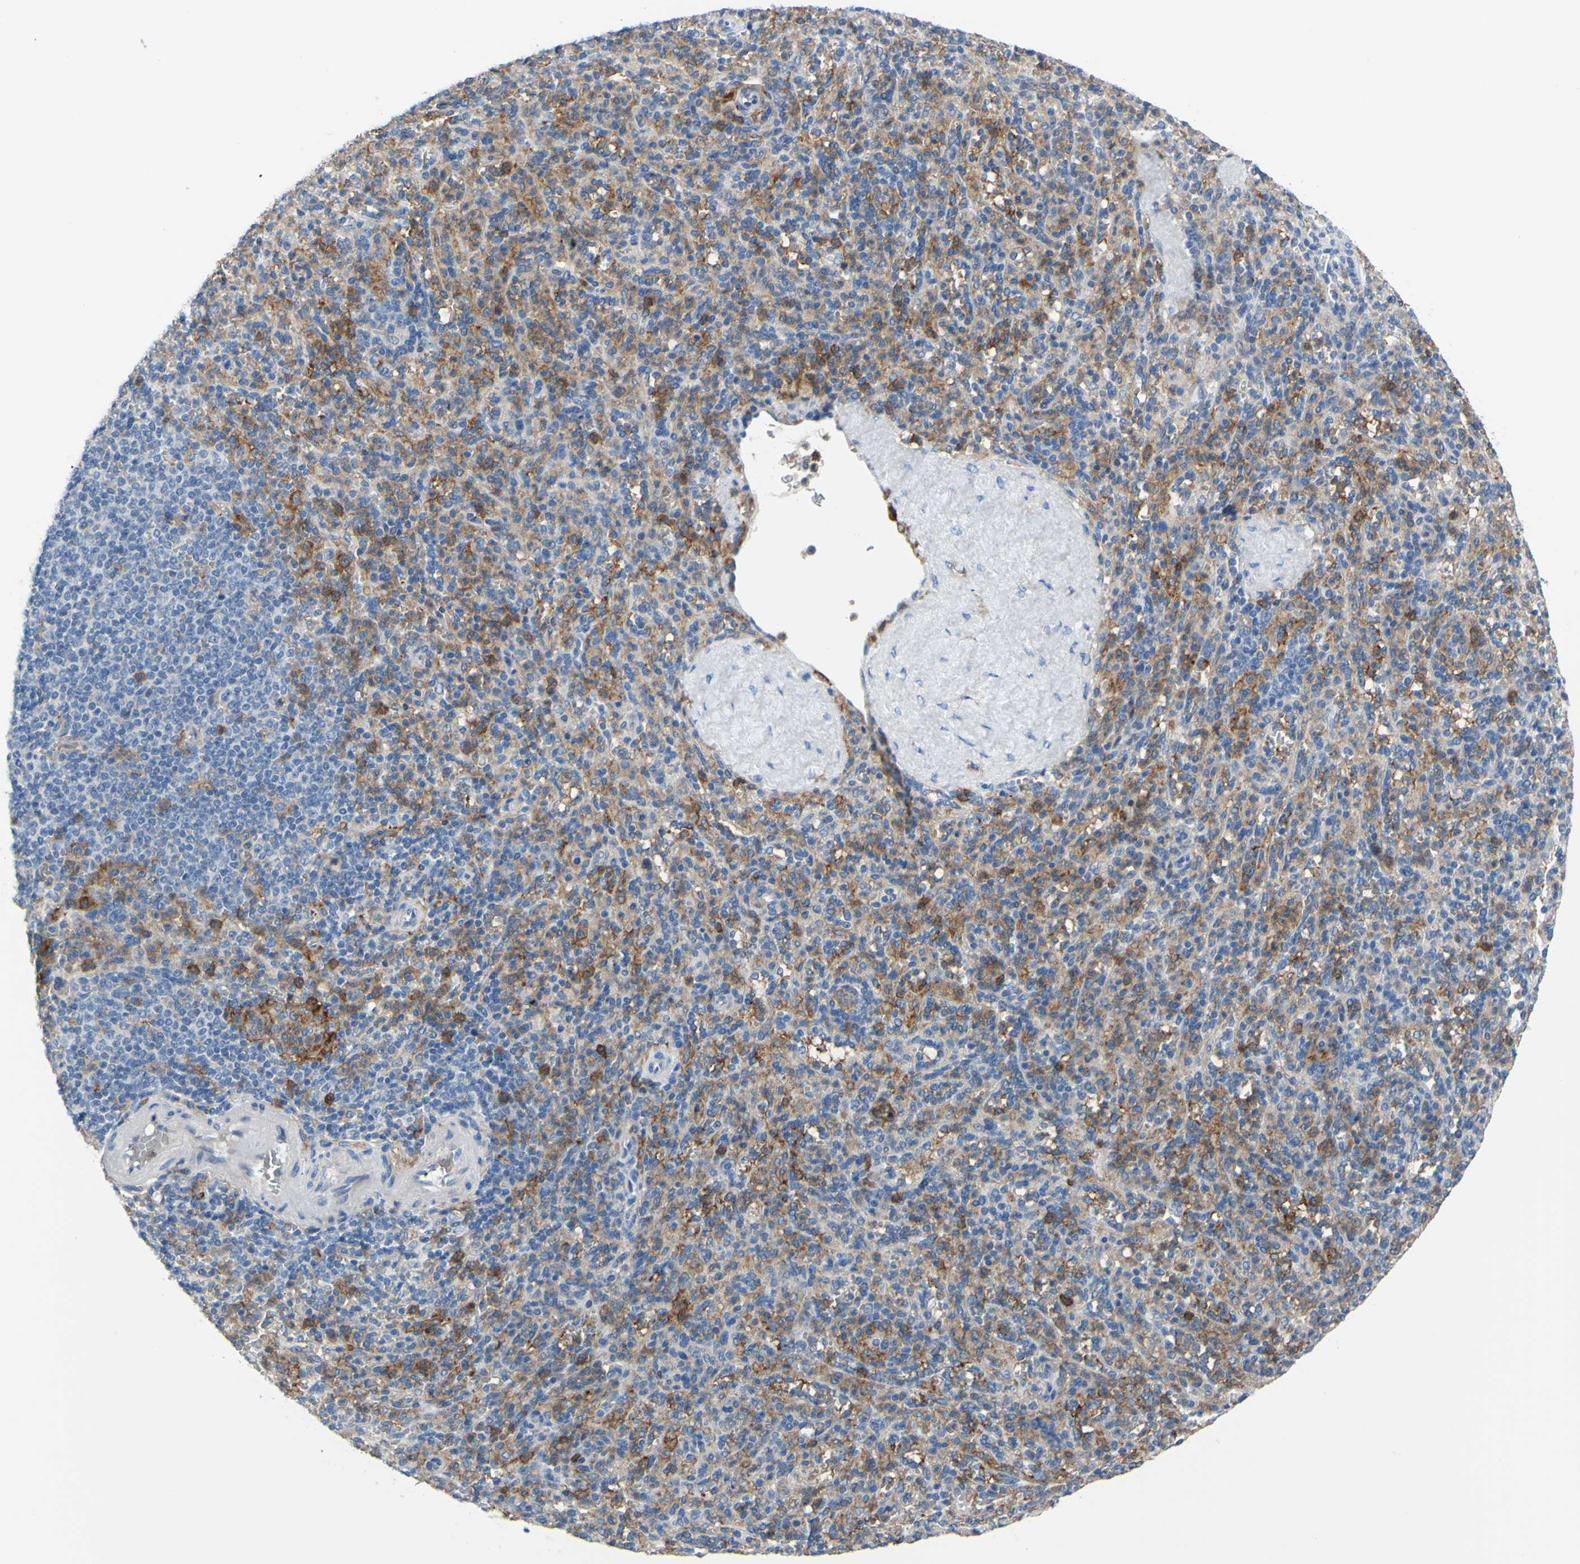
{"staining": {"intensity": "moderate", "quantity": ">75%", "location": "cytoplasmic/membranous"}, "tissue": "spleen", "cell_type": "Cells in red pulp", "image_type": "normal", "snomed": [{"axis": "morphology", "description": "Normal tissue, NOS"}, {"axis": "topography", "description": "Spleen"}], "caption": "Spleen stained with immunohistochemistry (IHC) exhibits moderate cytoplasmic/membranous positivity in about >75% of cells in red pulp. Nuclei are stained in blue.", "gene": "FCGR2A", "patient": {"sex": "male", "age": 36}}